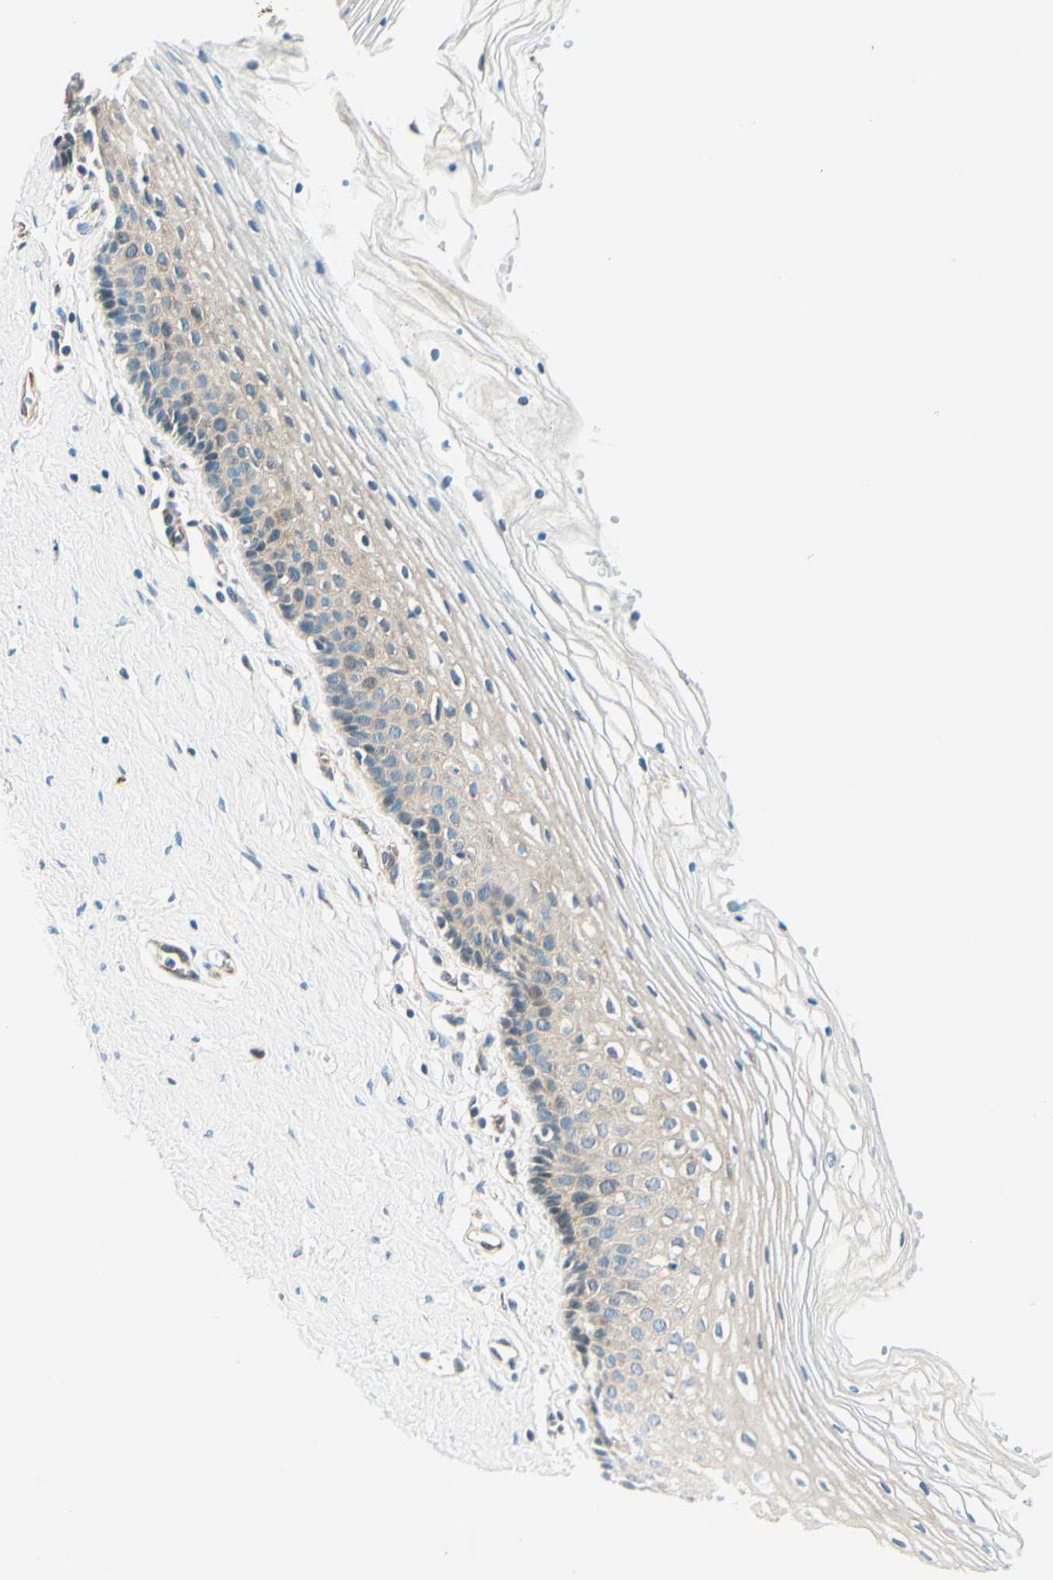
{"staining": {"intensity": "weak", "quantity": "25%-75%", "location": "cytoplasmic/membranous"}, "tissue": "vagina", "cell_type": "Squamous epithelial cells", "image_type": "normal", "snomed": [{"axis": "morphology", "description": "Normal tissue, NOS"}, {"axis": "topography", "description": "Vagina"}], "caption": "DAB immunohistochemical staining of unremarkable vagina reveals weak cytoplasmic/membranous protein positivity in approximately 25%-75% of squamous epithelial cells. The staining was performed using DAB, with brown indicating positive protein expression. Nuclei are stained blue with hematoxylin.", "gene": "TAOK2", "patient": {"sex": "female", "age": 32}}